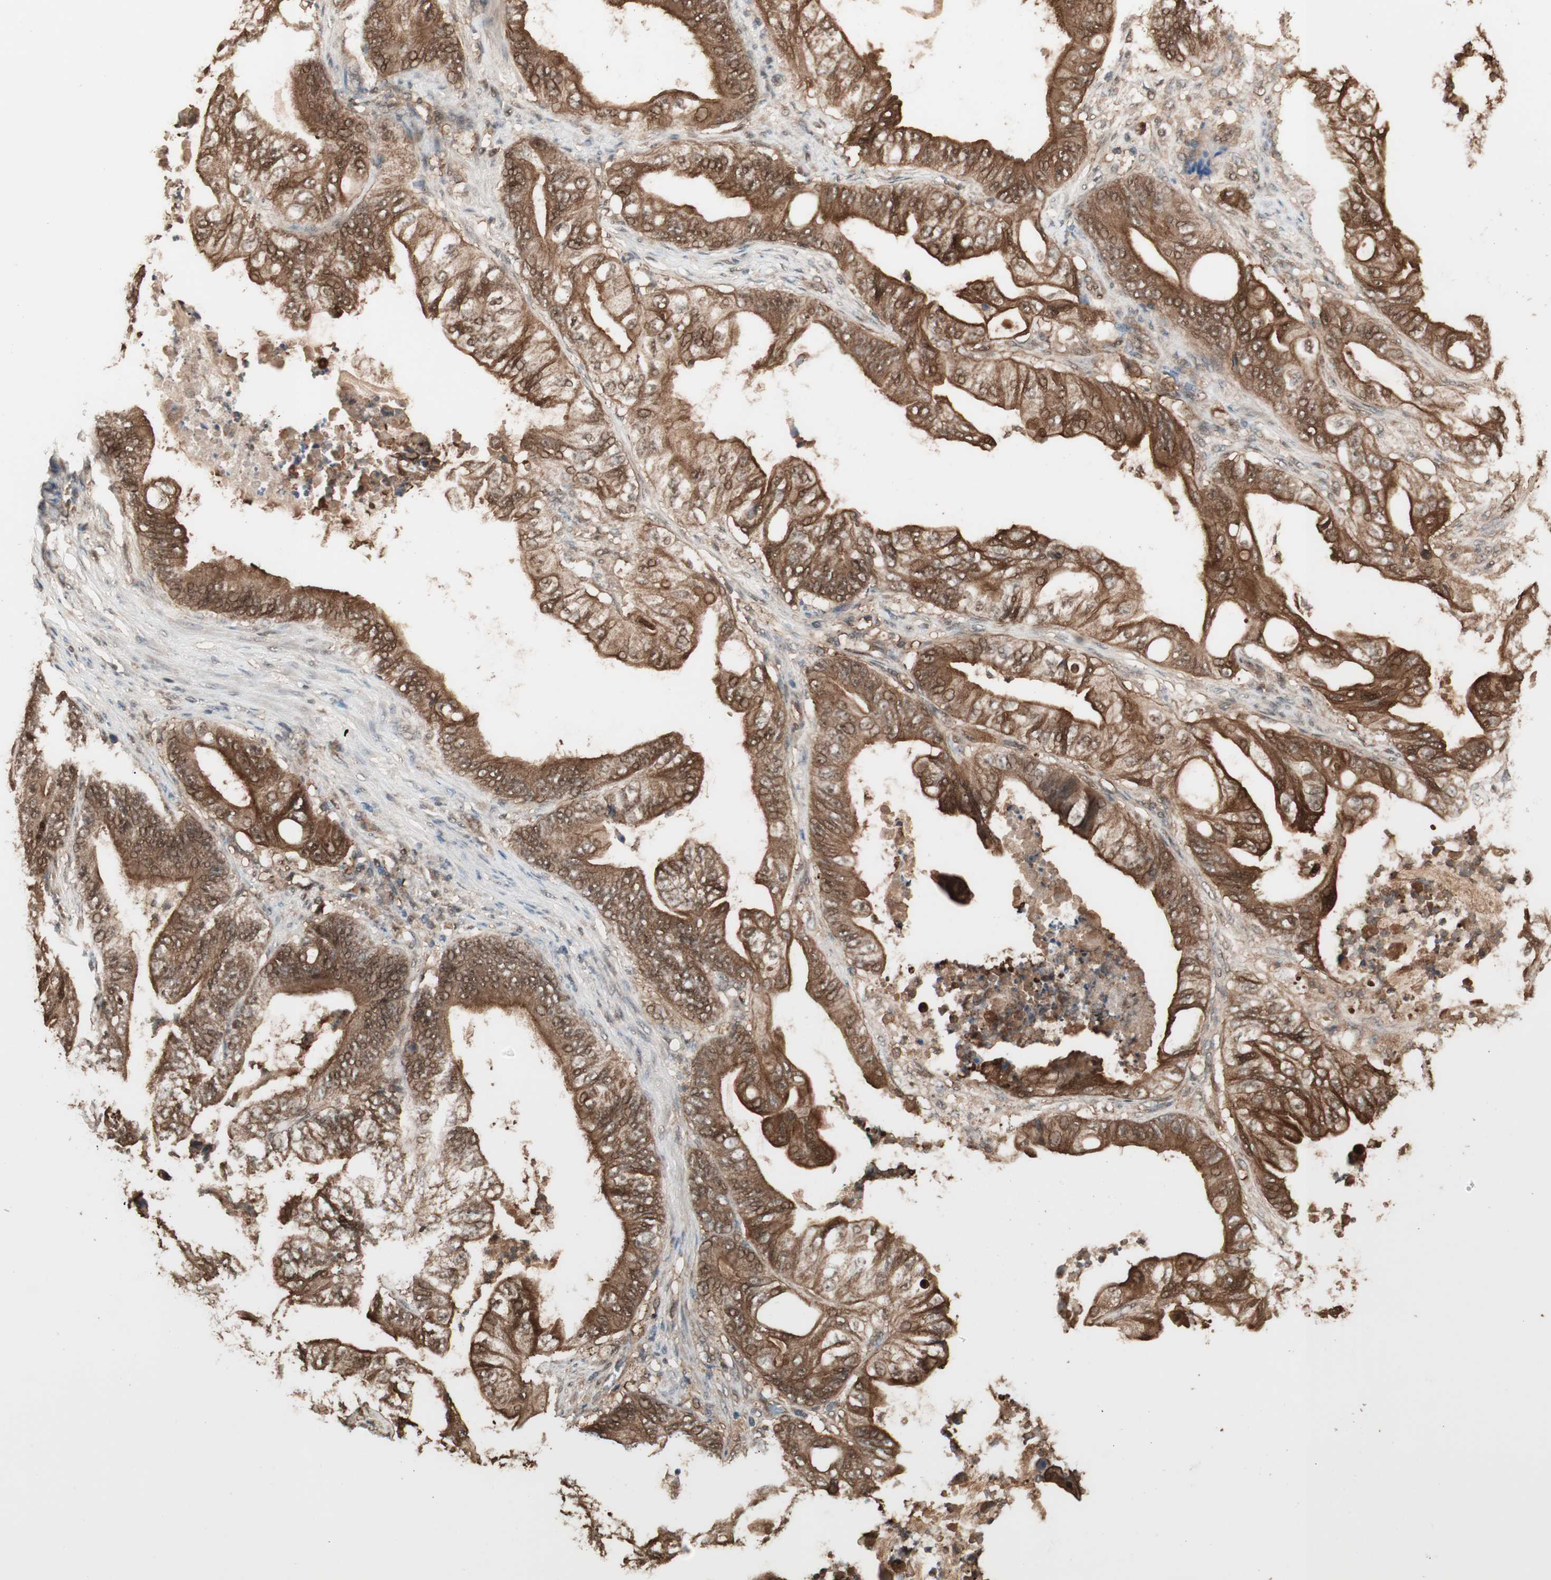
{"staining": {"intensity": "moderate", "quantity": ">75%", "location": "cytoplasmic/membranous,nuclear"}, "tissue": "stomach cancer", "cell_type": "Tumor cells", "image_type": "cancer", "snomed": [{"axis": "morphology", "description": "Adenocarcinoma, NOS"}, {"axis": "topography", "description": "Stomach"}], "caption": "Stomach cancer (adenocarcinoma) was stained to show a protein in brown. There is medium levels of moderate cytoplasmic/membranous and nuclear staining in about >75% of tumor cells.", "gene": "YWHAB", "patient": {"sex": "female", "age": 73}}